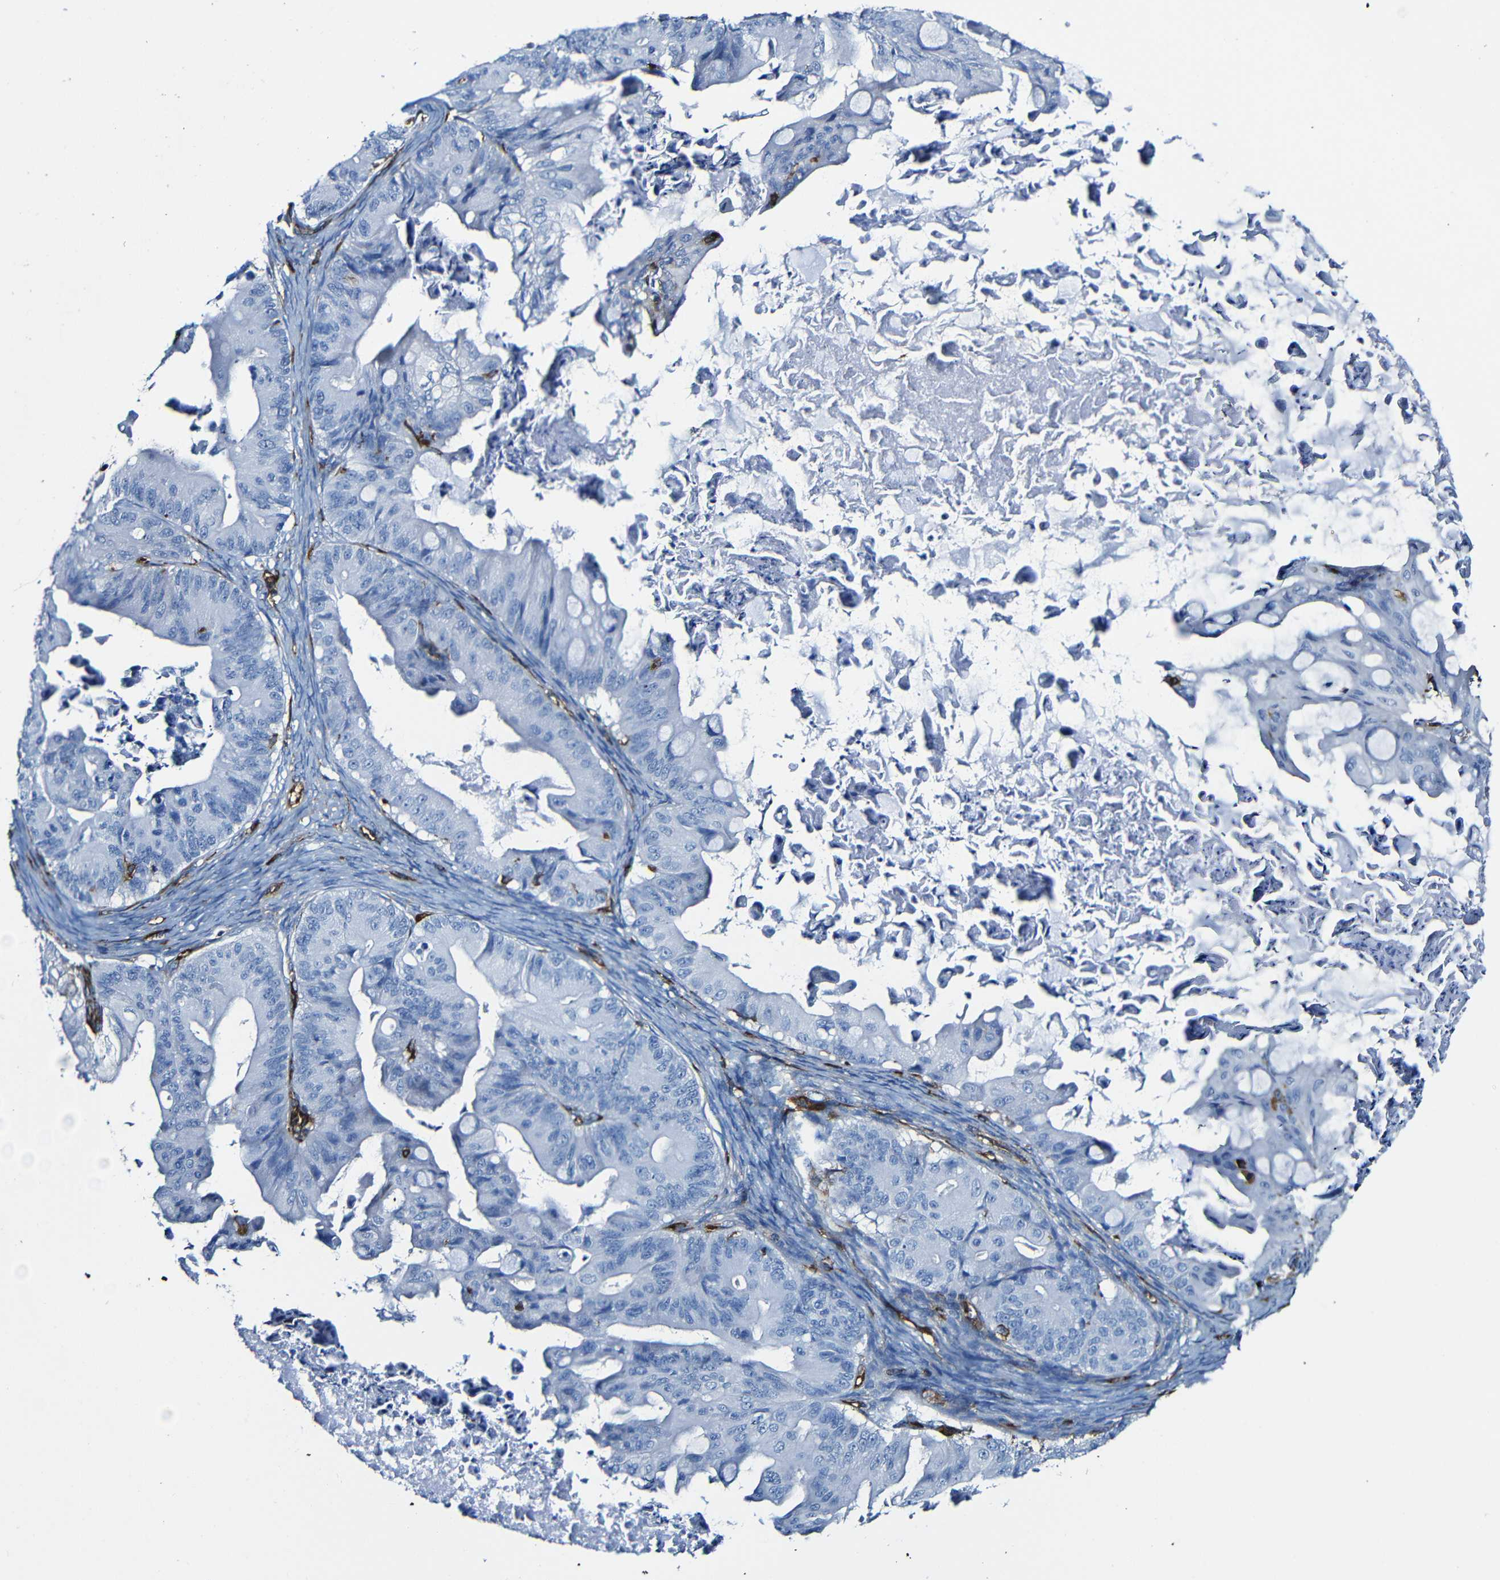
{"staining": {"intensity": "negative", "quantity": "none", "location": "none"}, "tissue": "ovarian cancer", "cell_type": "Tumor cells", "image_type": "cancer", "snomed": [{"axis": "morphology", "description": "Cystadenocarcinoma, mucinous, NOS"}, {"axis": "topography", "description": "Ovary"}], "caption": "DAB immunohistochemical staining of human mucinous cystadenocarcinoma (ovarian) shows no significant staining in tumor cells.", "gene": "MSN", "patient": {"sex": "female", "age": 37}}